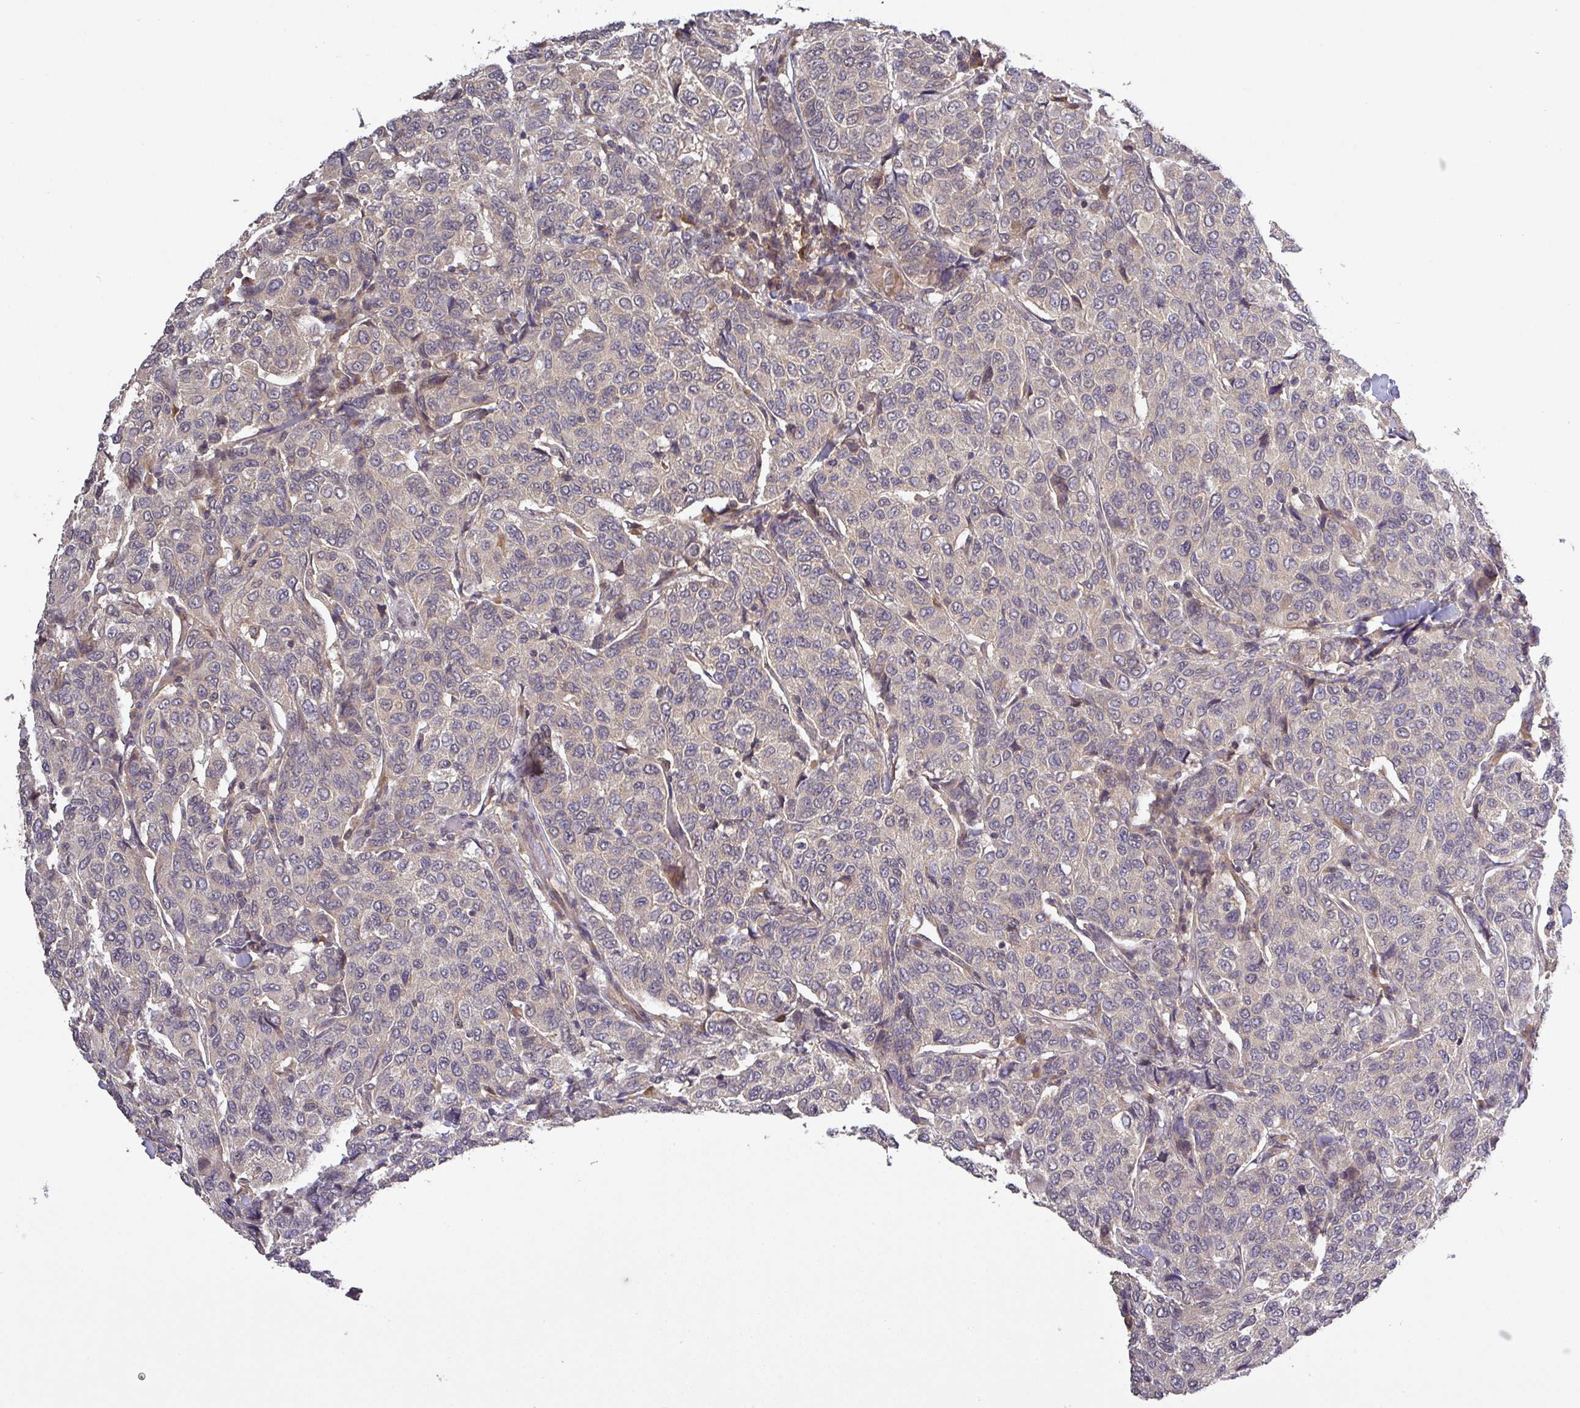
{"staining": {"intensity": "weak", "quantity": "<25%", "location": "cytoplasmic/membranous"}, "tissue": "breast cancer", "cell_type": "Tumor cells", "image_type": "cancer", "snomed": [{"axis": "morphology", "description": "Duct carcinoma"}, {"axis": "topography", "description": "Breast"}], "caption": "Immunohistochemistry (IHC) of breast intraductal carcinoma demonstrates no staining in tumor cells.", "gene": "CCDC121", "patient": {"sex": "female", "age": 55}}